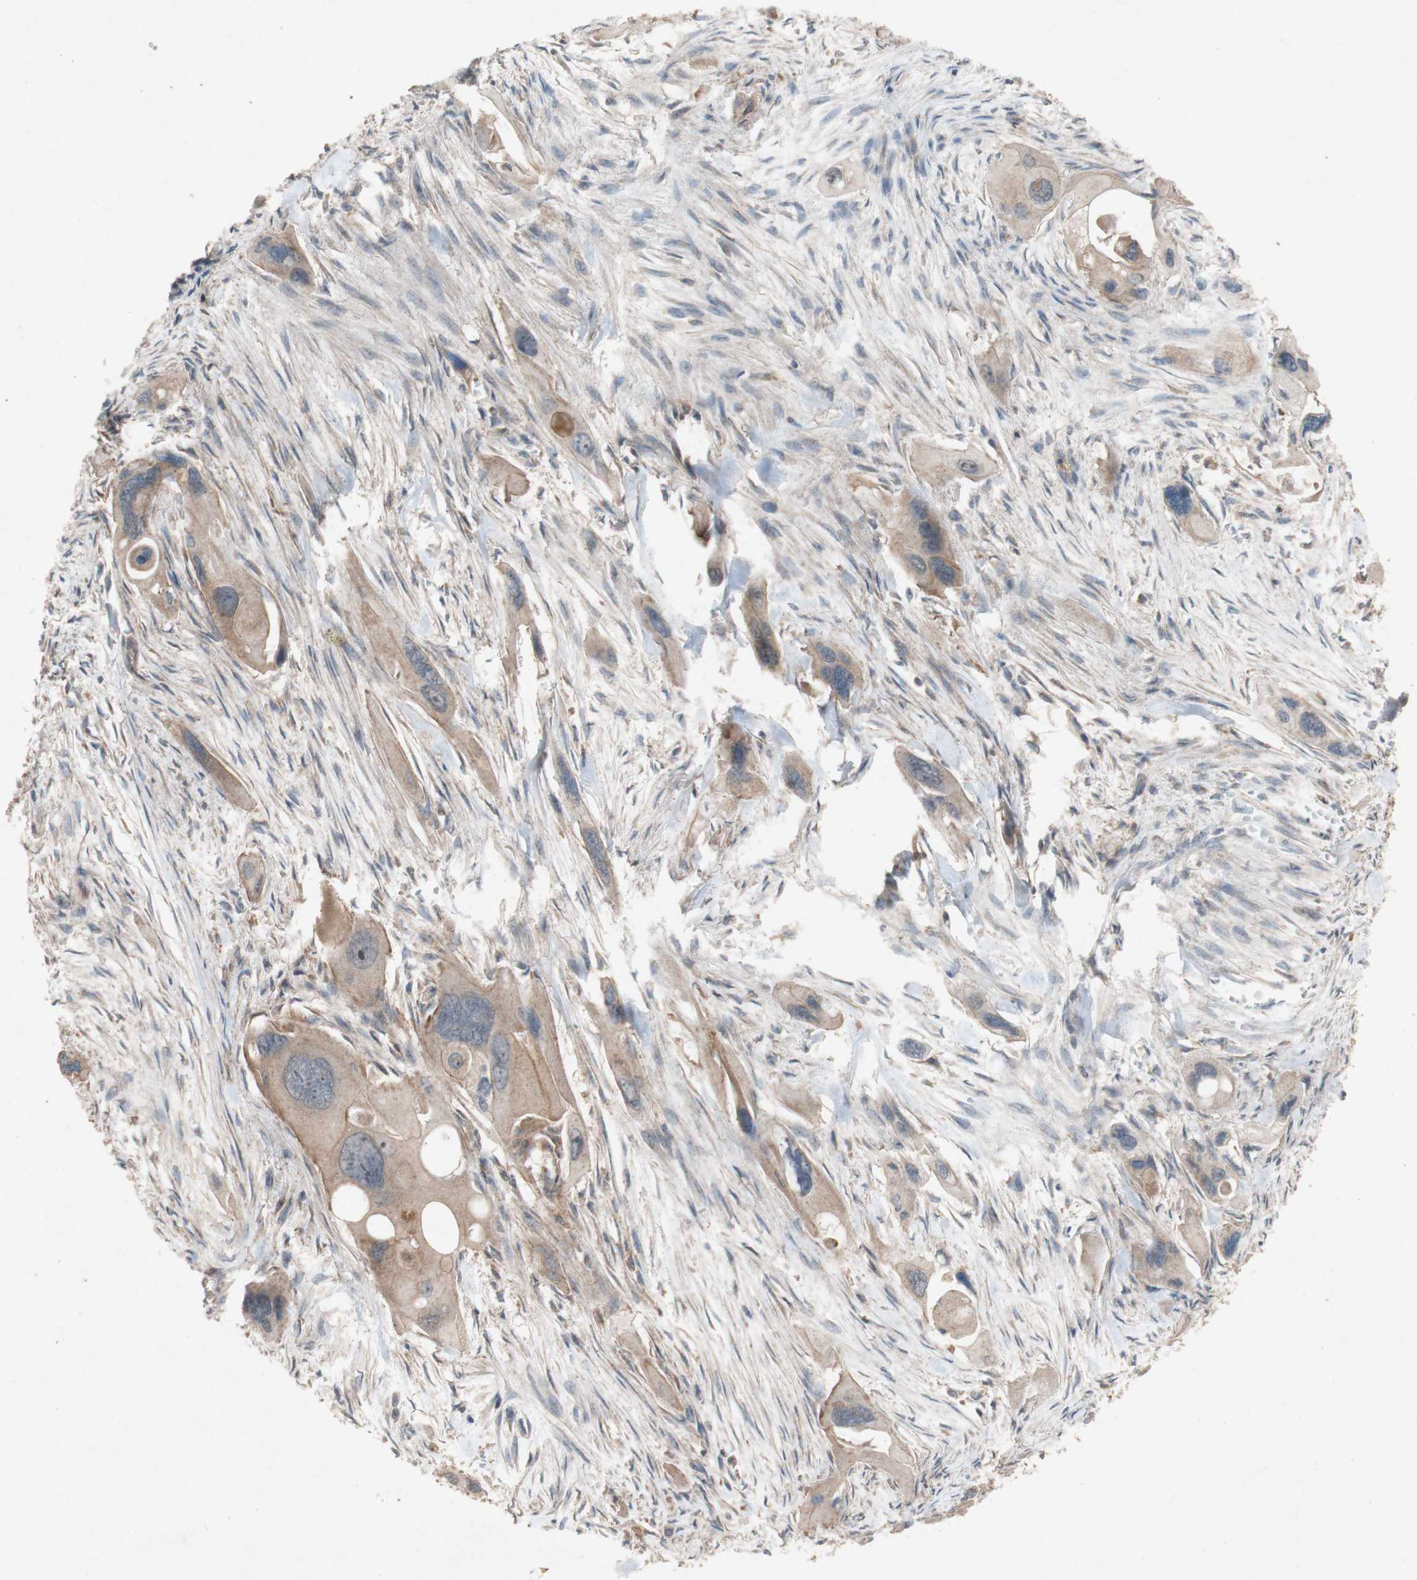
{"staining": {"intensity": "weak", "quantity": ">75%", "location": "cytoplasmic/membranous"}, "tissue": "pancreatic cancer", "cell_type": "Tumor cells", "image_type": "cancer", "snomed": [{"axis": "morphology", "description": "Adenocarcinoma, NOS"}, {"axis": "topography", "description": "Pancreas"}], "caption": "About >75% of tumor cells in human pancreatic adenocarcinoma exhibit weak cytoplasmic/membranous protein staining as visualized by brown immunohistochemical staining.", "gene": "ATP6V1F", "patient": {"sex": "male", "age": 73}}